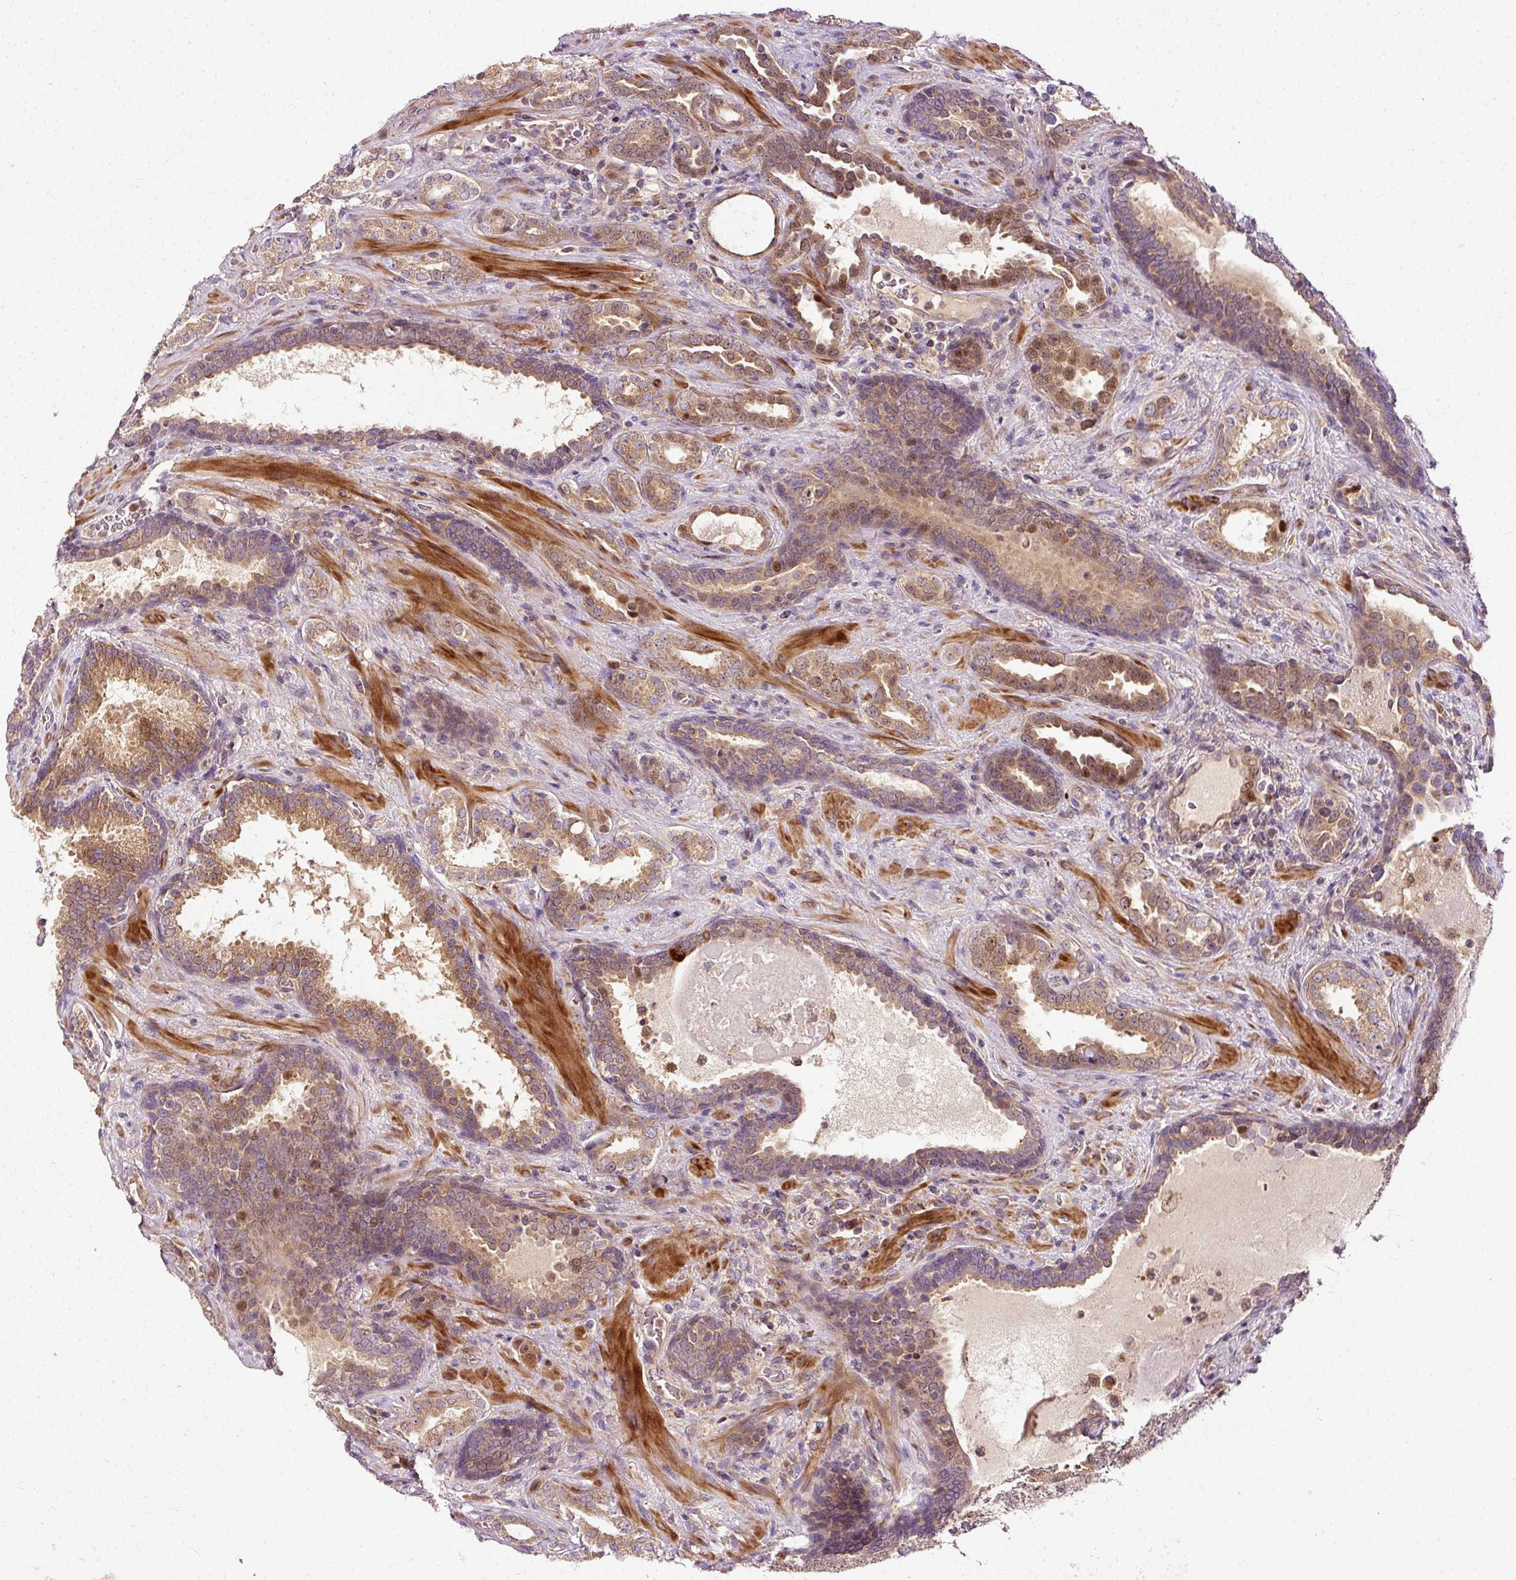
{"staining": {"intensity": "moderate", "quantity": "25%-75%", "location": "cytoplasmic/membranous,nuclear"}, "tissue": "prostate cancer", "cell_type": "Tumor cells", "image_type": "cancer", "snomed": [{"axis": "morphology", "description": "Adenocarcinoma, High grade"}, {"axis": "topography", "description": "Prostate"}], "caption": "A brown stain highlights moderate cytoplasmic/membranous and nuclear positivity of a protein in human prostate adenocarcinoma (high-grade) tumor cells. The staining is performed using DAB (3,3'-diaminobenzidine) brown chromogen to label protein expression. The nuclei are counter-stained blue using hematoxylin.", "gene": "NAPA", "patient": {"sex": "male", "age": 65}}